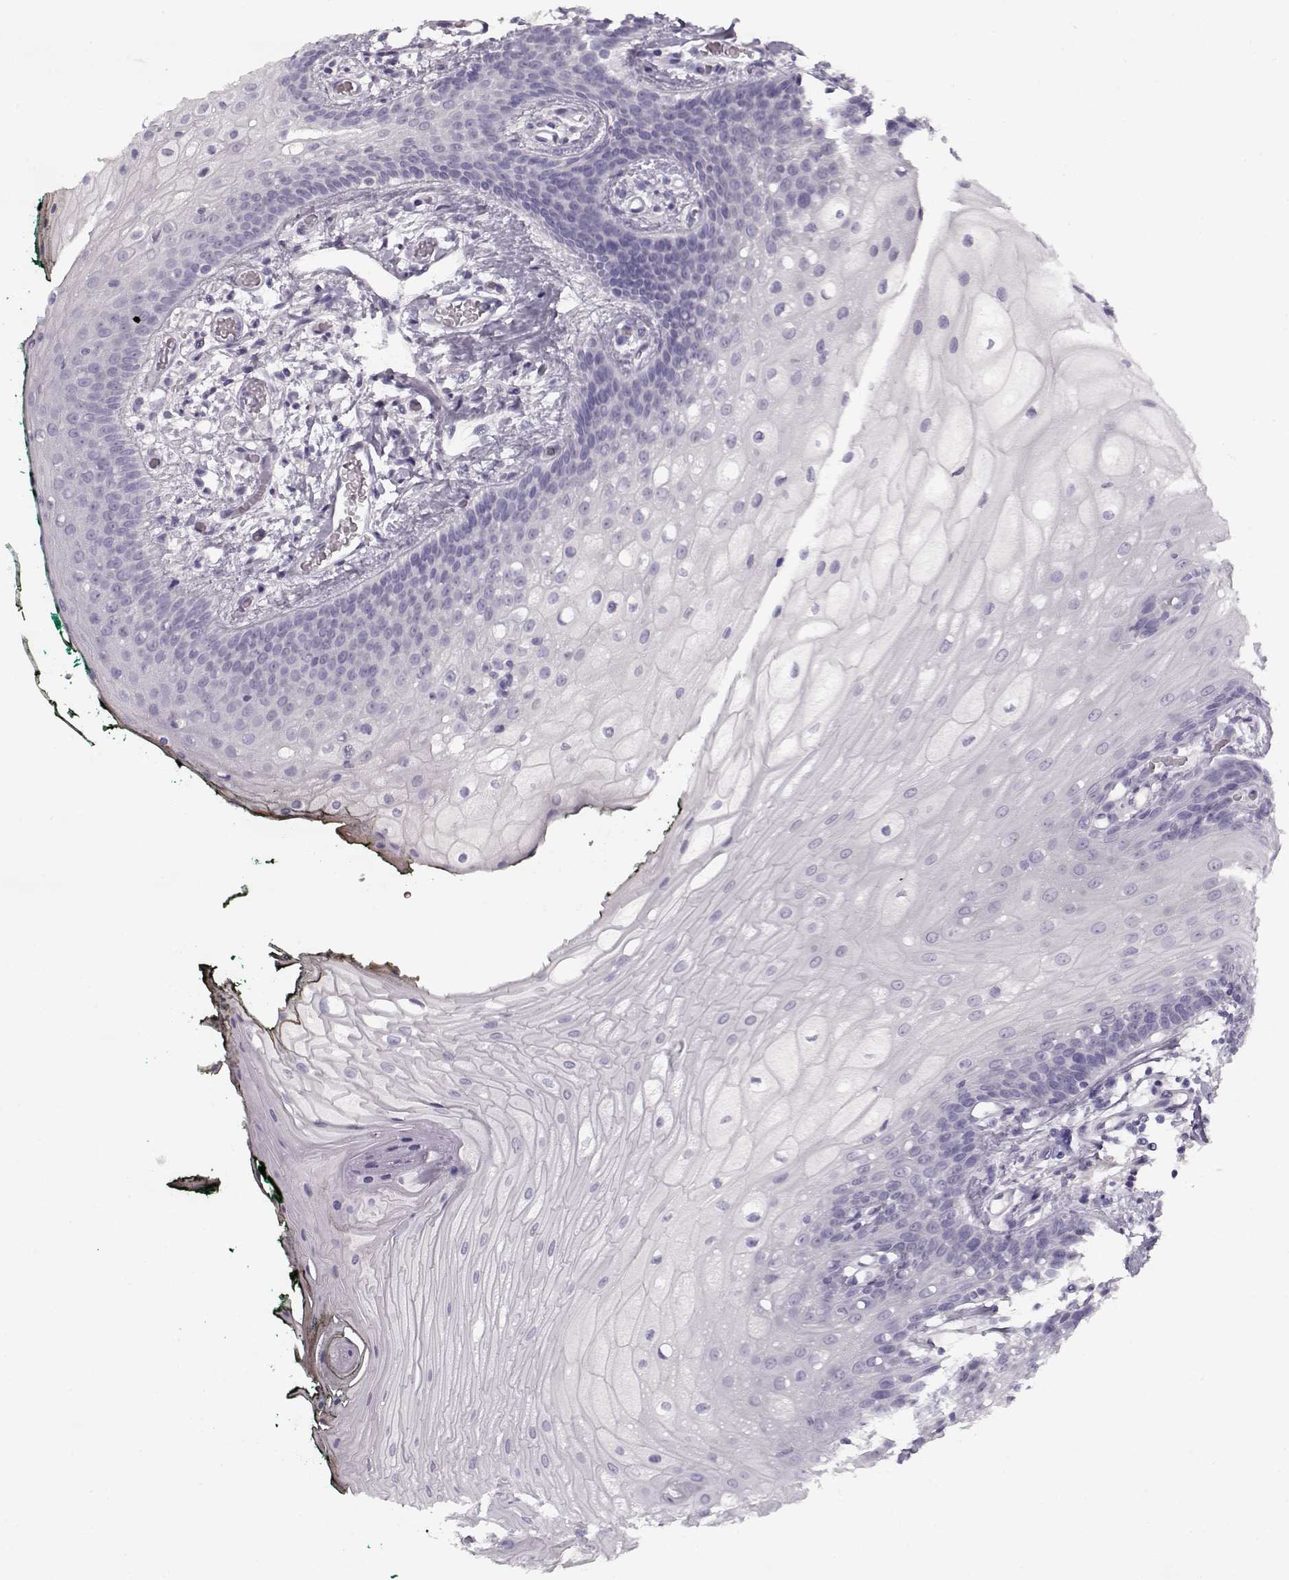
{"staining": {"intensity": "negative", "quantity": "none", "location": "none"}, "tissue": "oral mucosa", "cell_type": "Squamous epithelial cells", "image_type": "normal", "snomed": [{"axis": "morphology", "description": "Normal tissue, NOS"}, {"axis": "topography", "description": "Oral tissue"}, {"axis": "topography", "description": "Head-Neck"}], "caption": "Immunohistochemistry (IHC) micrograph of normal oral mucosa: oral mucosa stained with DAB shows no significant protein expression in squamous epithelial cells.", "gene": "PNMT", "patient": {"sex": "female", "age": 68}}